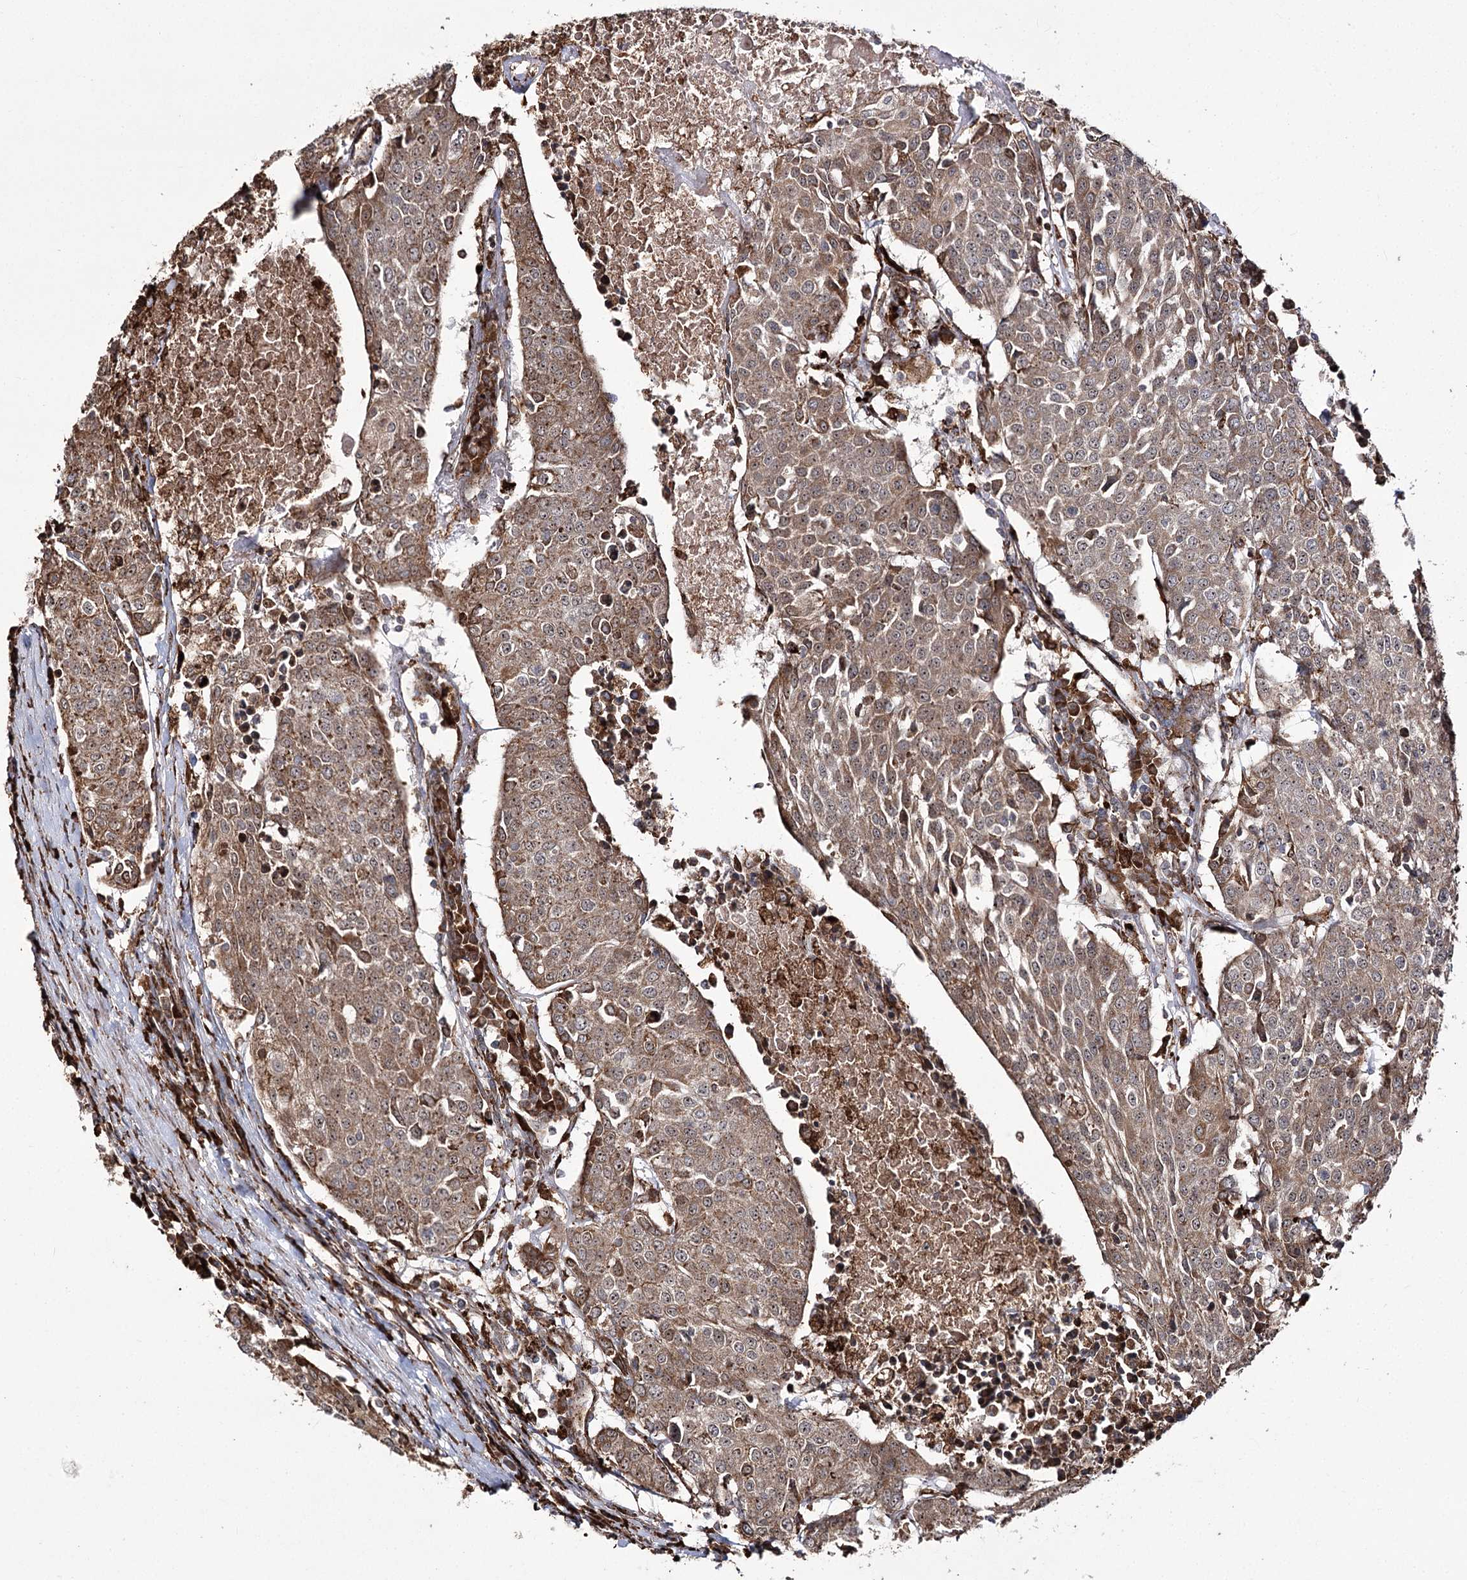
{"staining": {"intensity": "moderate", "quantity": ">75%", "location": "cytoplasmic/membranous"}, "tissue": "urothelial cancer", "cell_type": "Tumor cells", "image_type": "cancer", "snomed": [{"axis": "morphology", "description": "Urothelial carcinoma, High grade"}, {"axis": "topography", "description": "Urinary bladder"}], "caption": "Urothelial carcinoma (high-grade) stained with a brown dye exhibits moderate cytoplasmic/membranous positive positivity in about >75% of tumor cells.", "gene": "FANCL", "patient": {"sex": "female", "age": 85}}